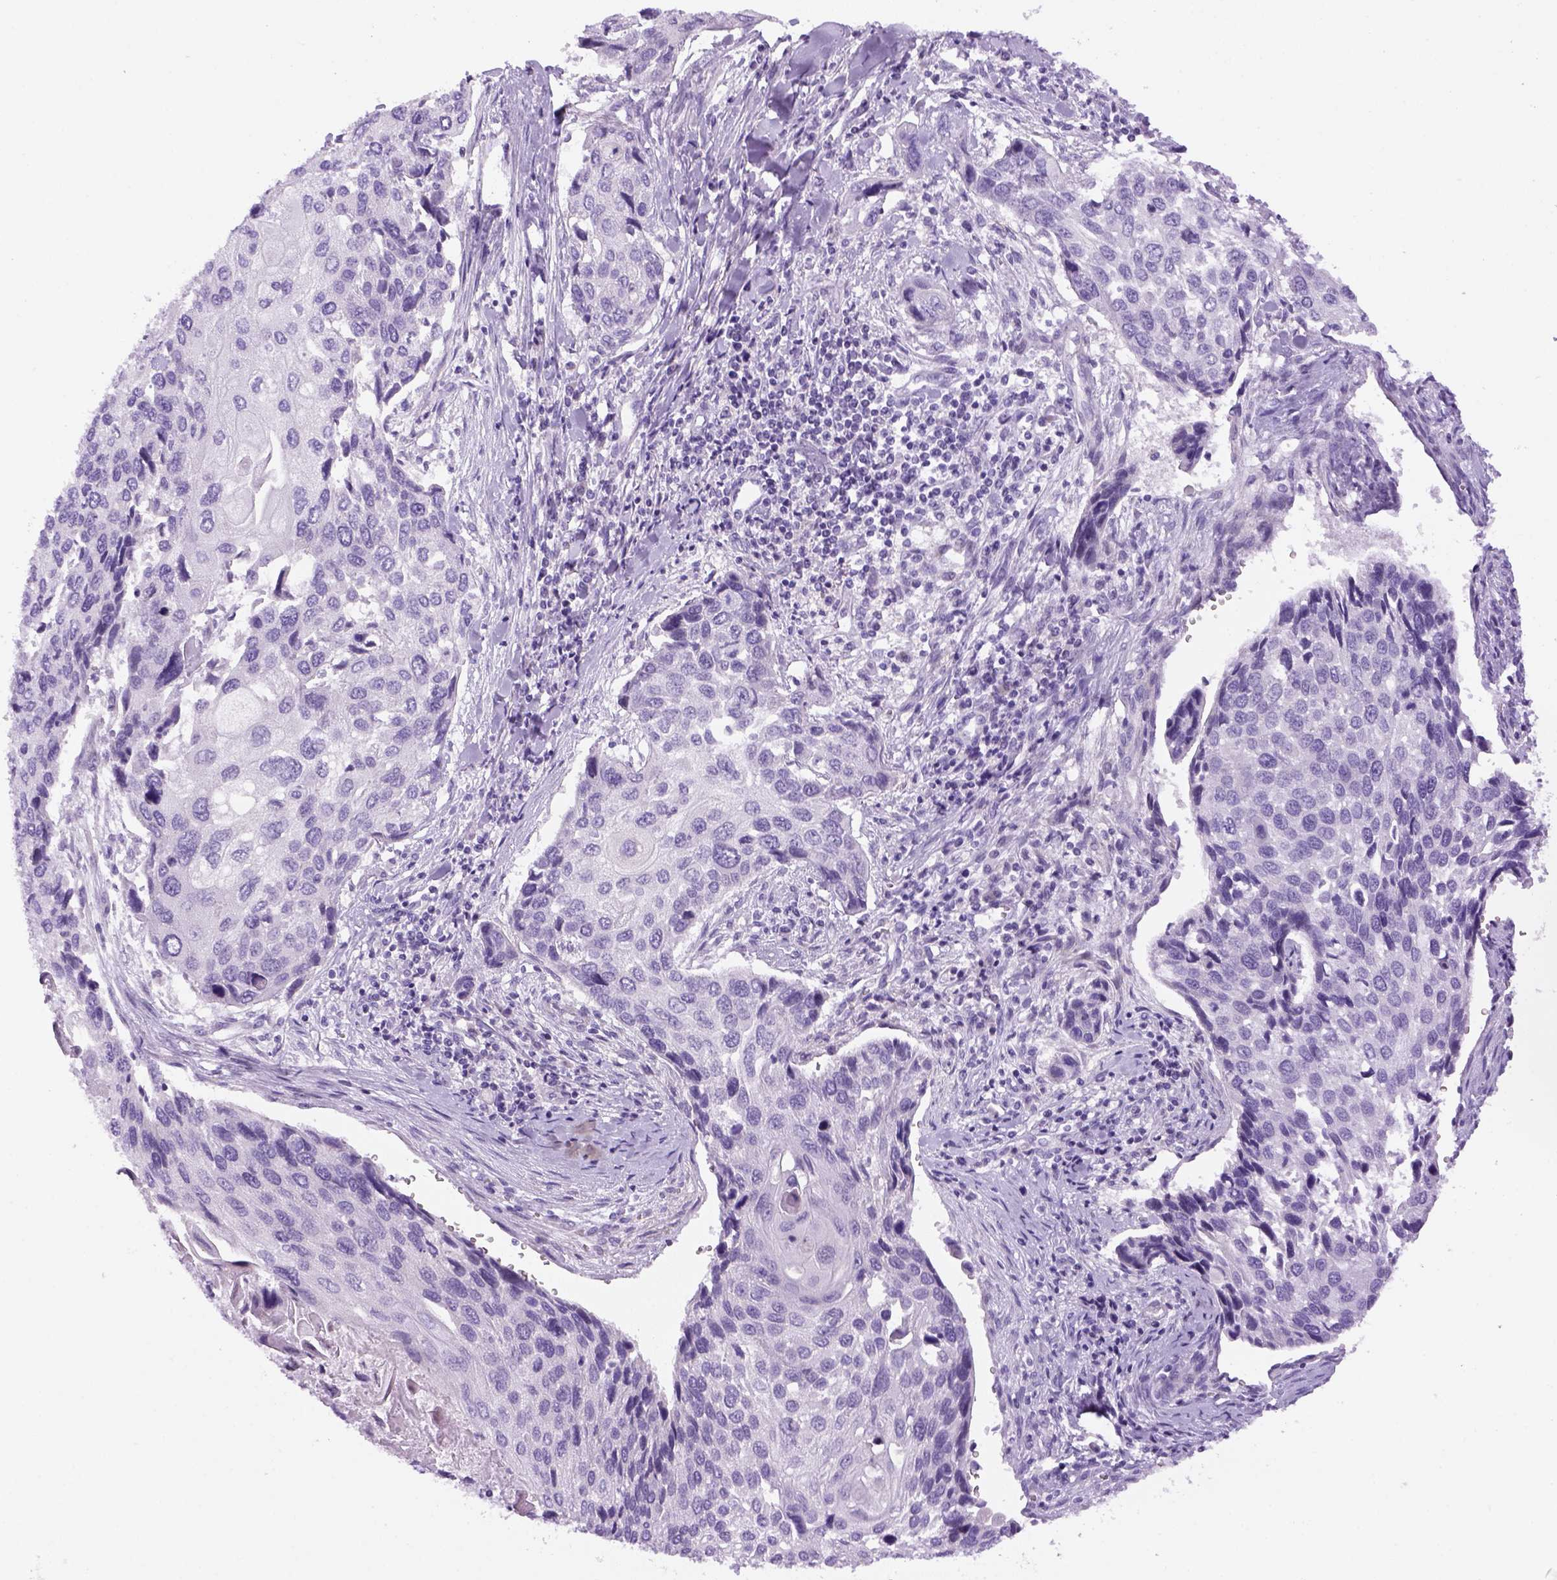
{"staining": {"intensity": "negative", "quantity": "none", "location": "none"}, "tissue": "lung cancer", "cell_type": "Tumor cells", "image_type": "cancer", "snomed": [{"axis": "morphology", "description": "Squamous cell carcinoma, NOS"}, {"axis": "morphology", "description": "Squamous cell carcinoma, metastatic, NOS"}, {"axis": "topography", "description": "Lung"}], "caption": "An image of lung metastatic squamous cell carcinoma stained for a protein exhibits no brown staining in tumor cells.", "gene": "DNAH11", "patient": {"sex": "male", "age": 63}}